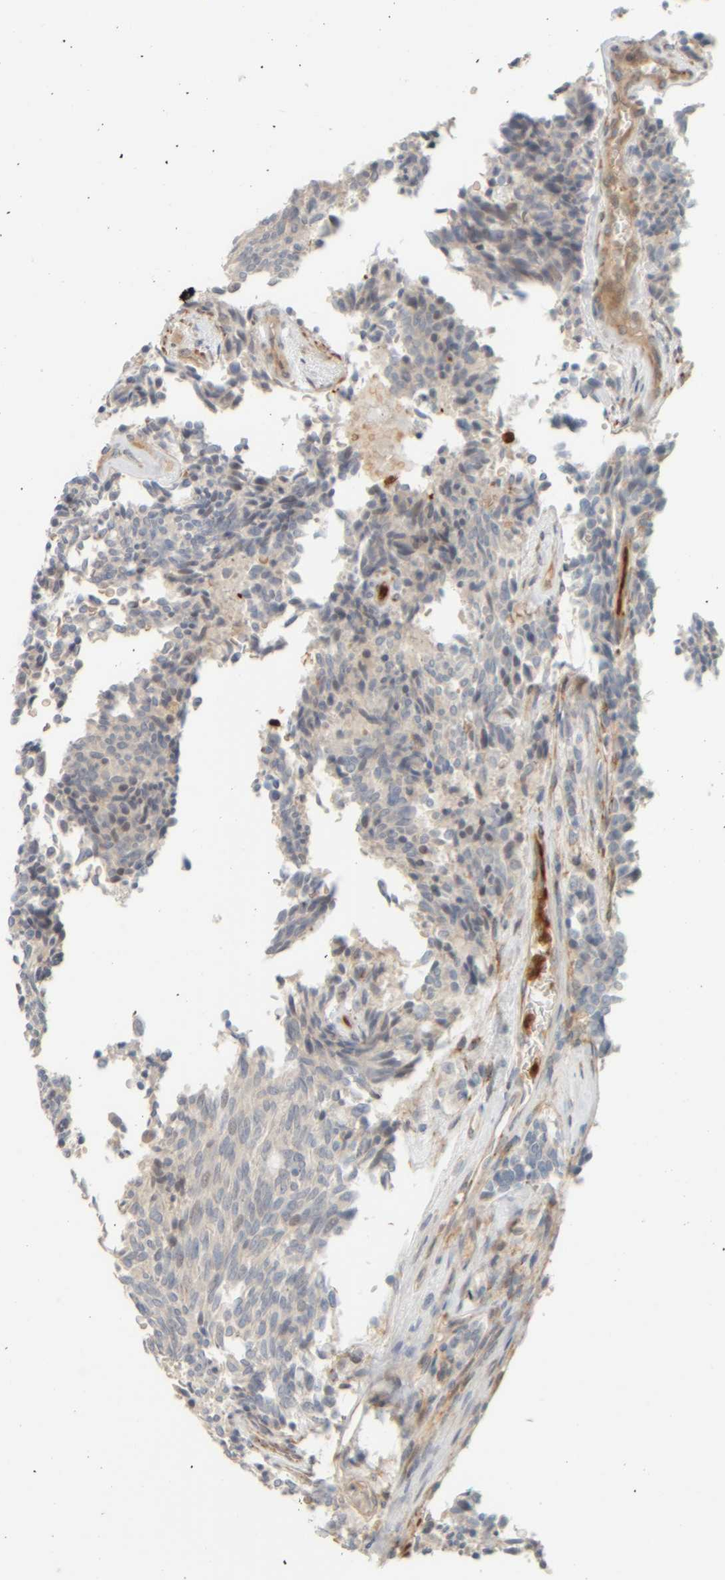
{"staining": {"intensity": "negative", "quantity": "none", "location": "none"}, "tissue": "carcinoid", "cell_type": "Tumor cells", "image_type": "cancer", "snomed": [{"axis": "morphology", "description": "Carcinoid, malignant, NOS"}, {"axis": "topography", "description": "Pancreas"}], "caption": "A micrograph of human carcinoid (malignant) is negative for staining in tumor cells.", "gene": "PTGES3L-AARSD1", "patient": {"sex": "female", "age": 54}}